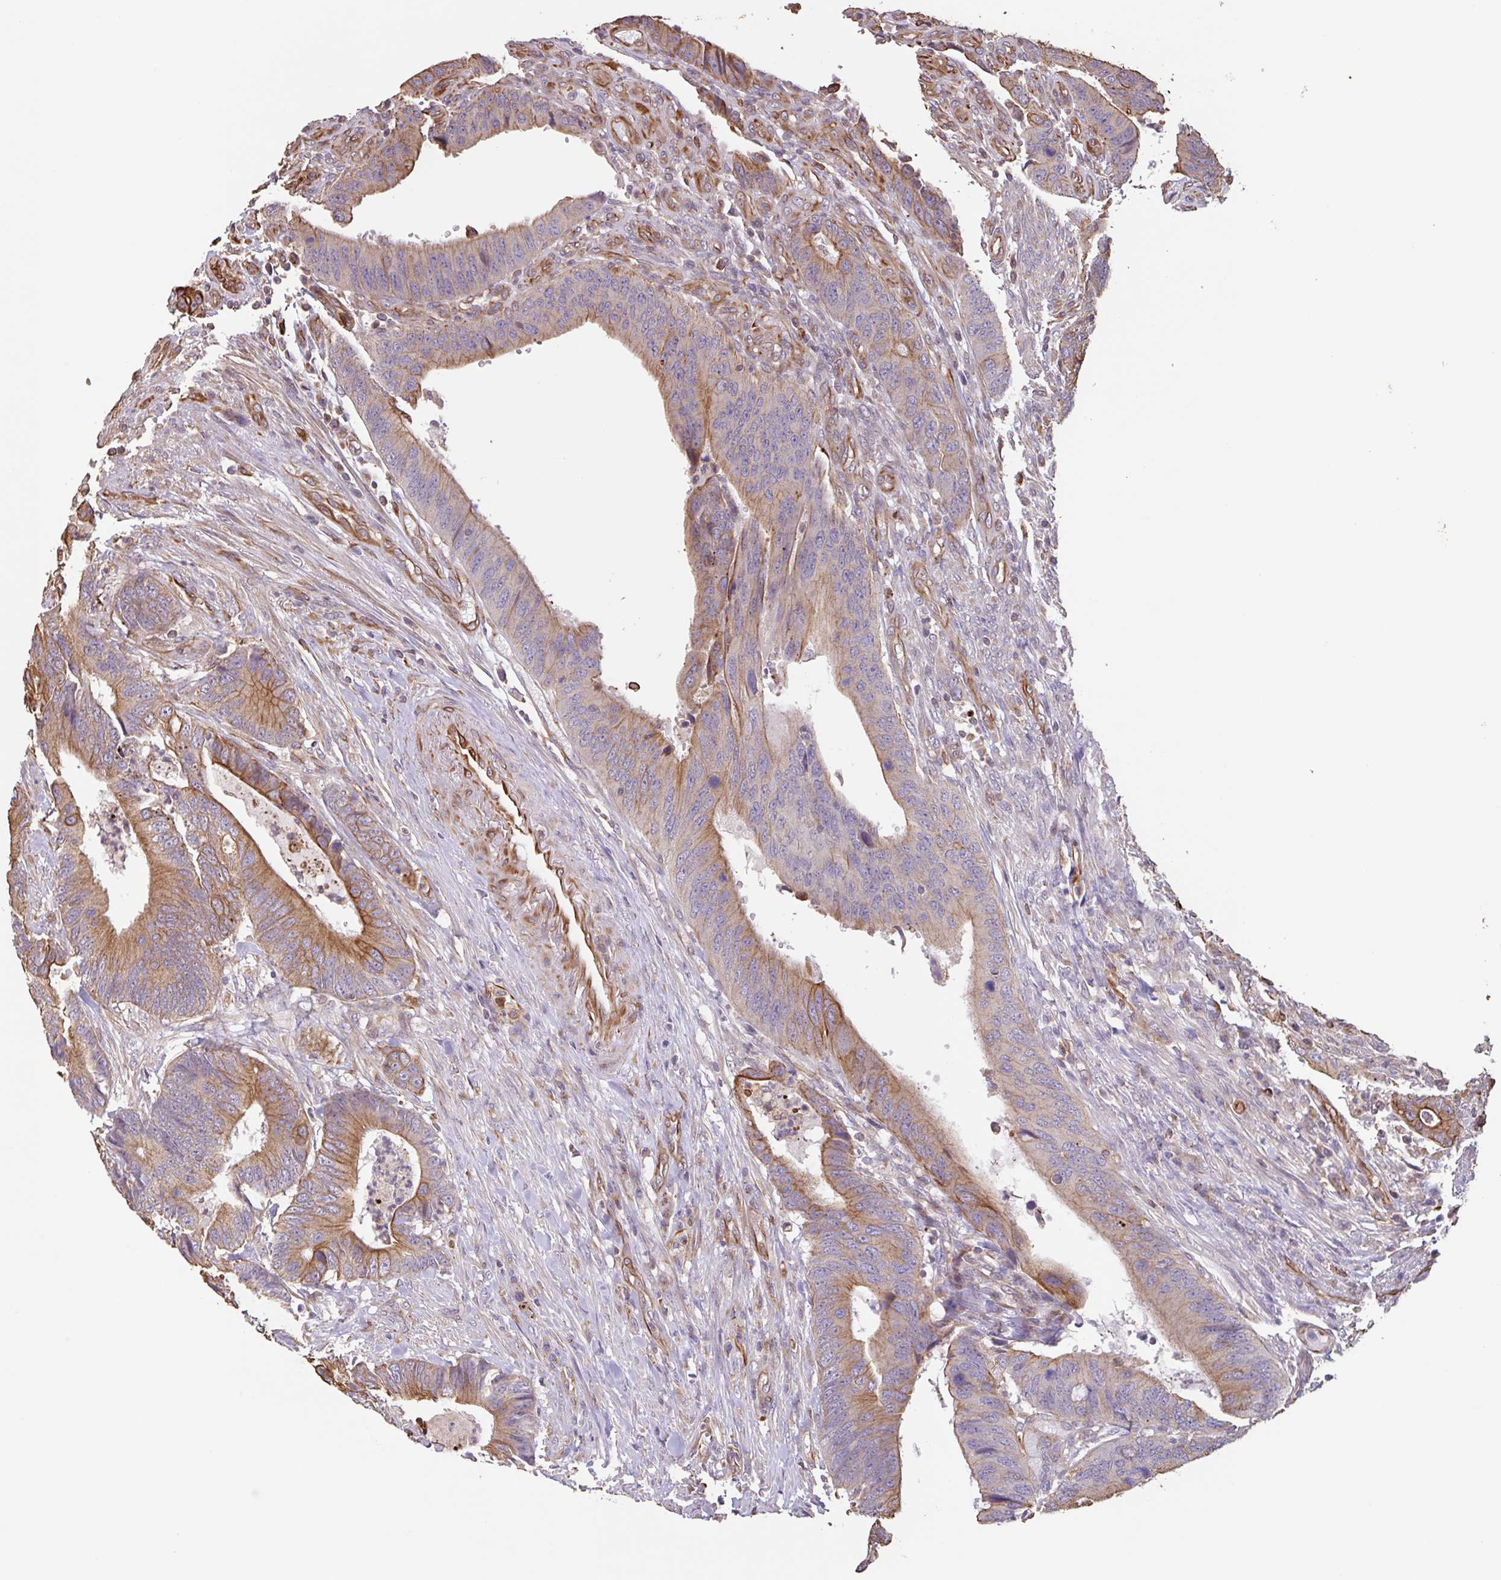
{"staining": {"intensity": "moderate", "quantity": ">75%", "location": "cytoplasmic/membranous"}, "tissue": "colorectal cancer", "cell_type": "Tumor cells", "image_type": "cancer", "snomed": [{"axis": "morphology", "description": "Adenocarcinoma, NOS"}, {"axis": "topography", "description": "Colon"}], "caption": "Colorectal adenocarcinoma stained with immunohistochemistry (IHC) demonstrates moderate cytoplasmic/membranous staining in approximately >75% of tumor cells. (IHC, brightfield microscopy, high magnification).", "gene": "ZNF790", "patient": {"sex": "male", "age": 87}}